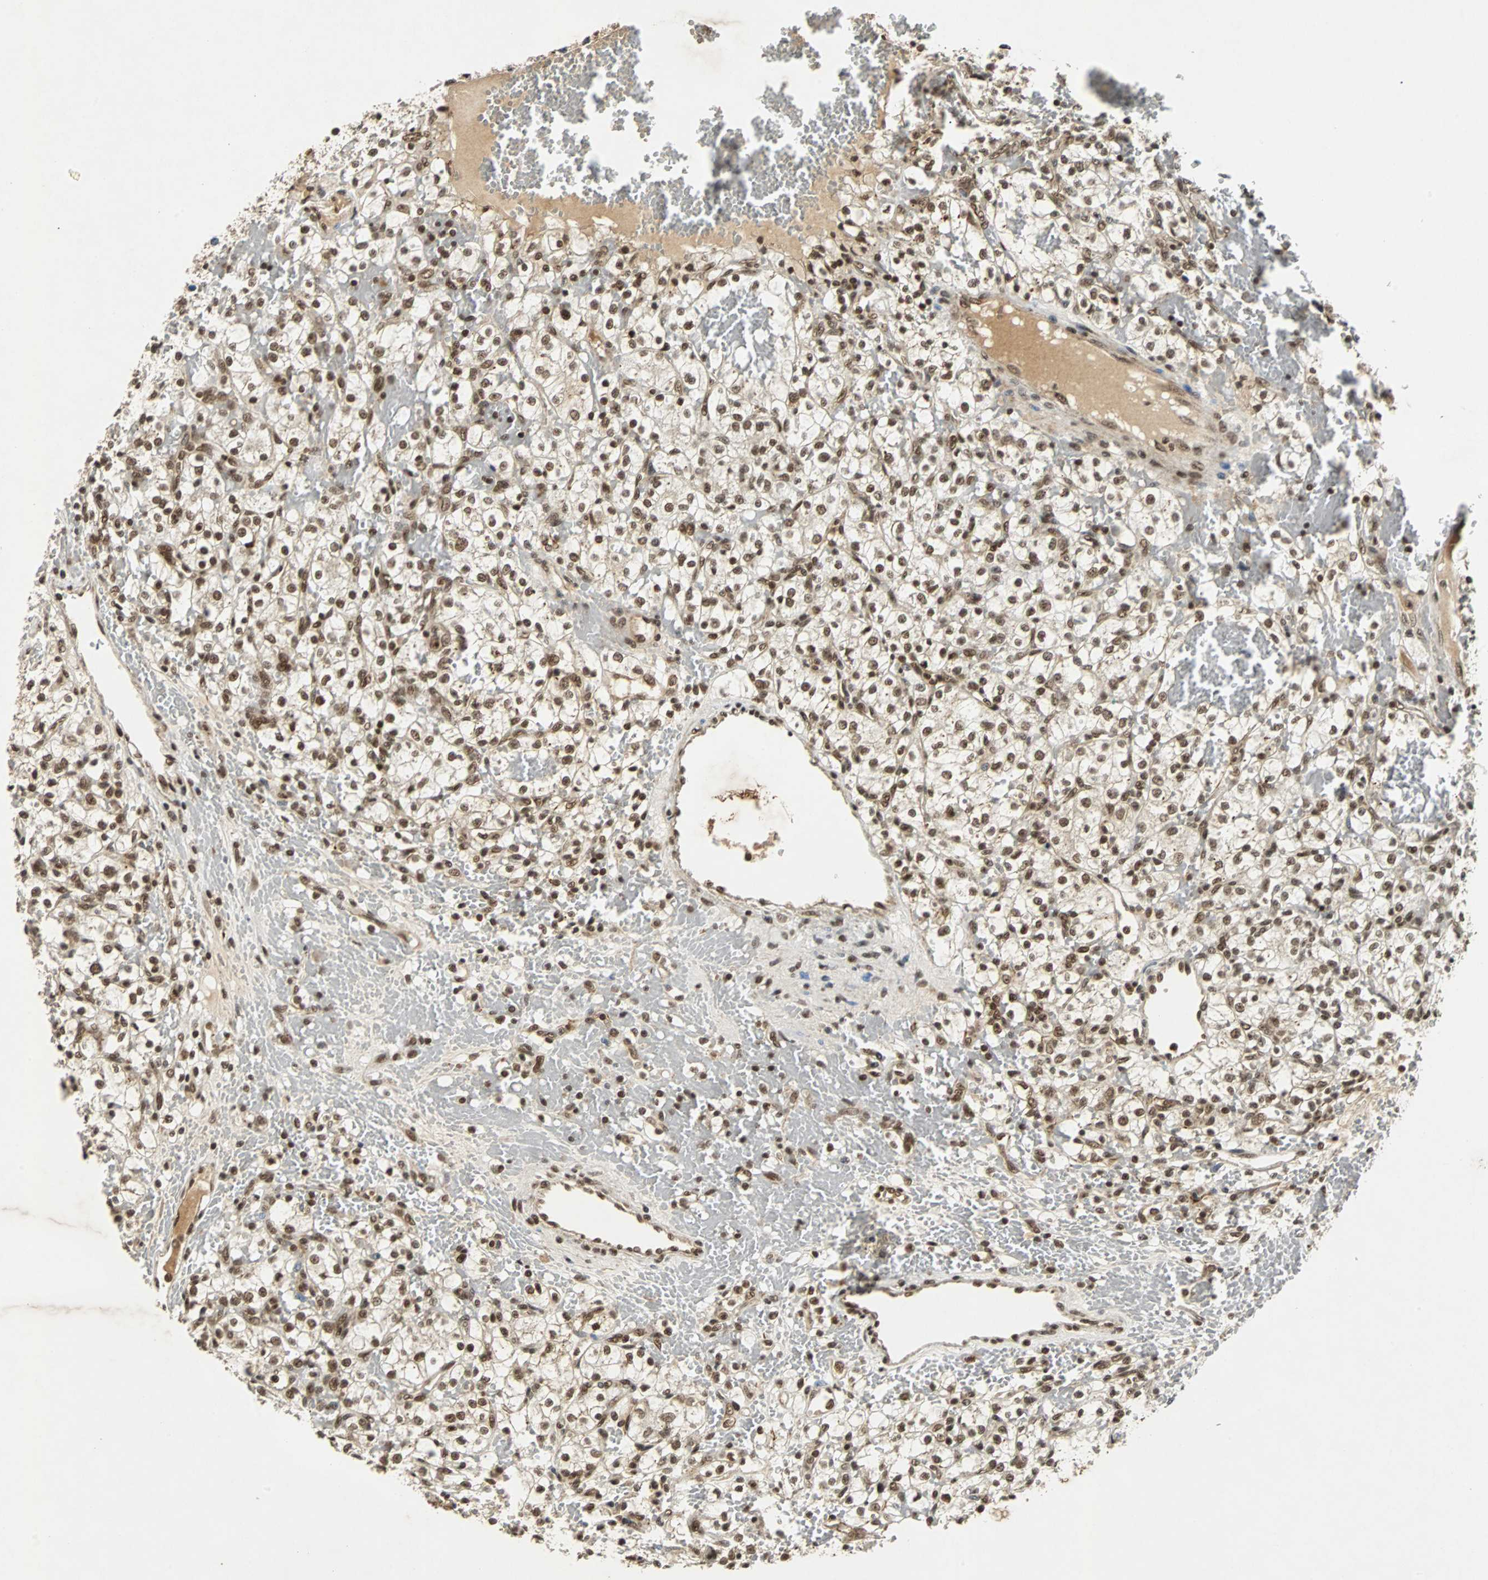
{"staining": {"intensity": "strong", "quantity": ">75%", "location": "nuclear"}, "tissue": "renal cancer", "cell_type": "Tumor cells", "image_type": "cancer", "snomed": [{"axis": "morphology", "description": "Adenocarcinoma, NOS"}, {"axis": "topography", "description": "Kidney"}], "caption": "Protein analysis of adenocarcinoma (renal) tissue displays strong nuclear expression in approximately >75% of tumor cells.", "gene": "TAF5", "patient": {"sex": "female", "age": 60}}